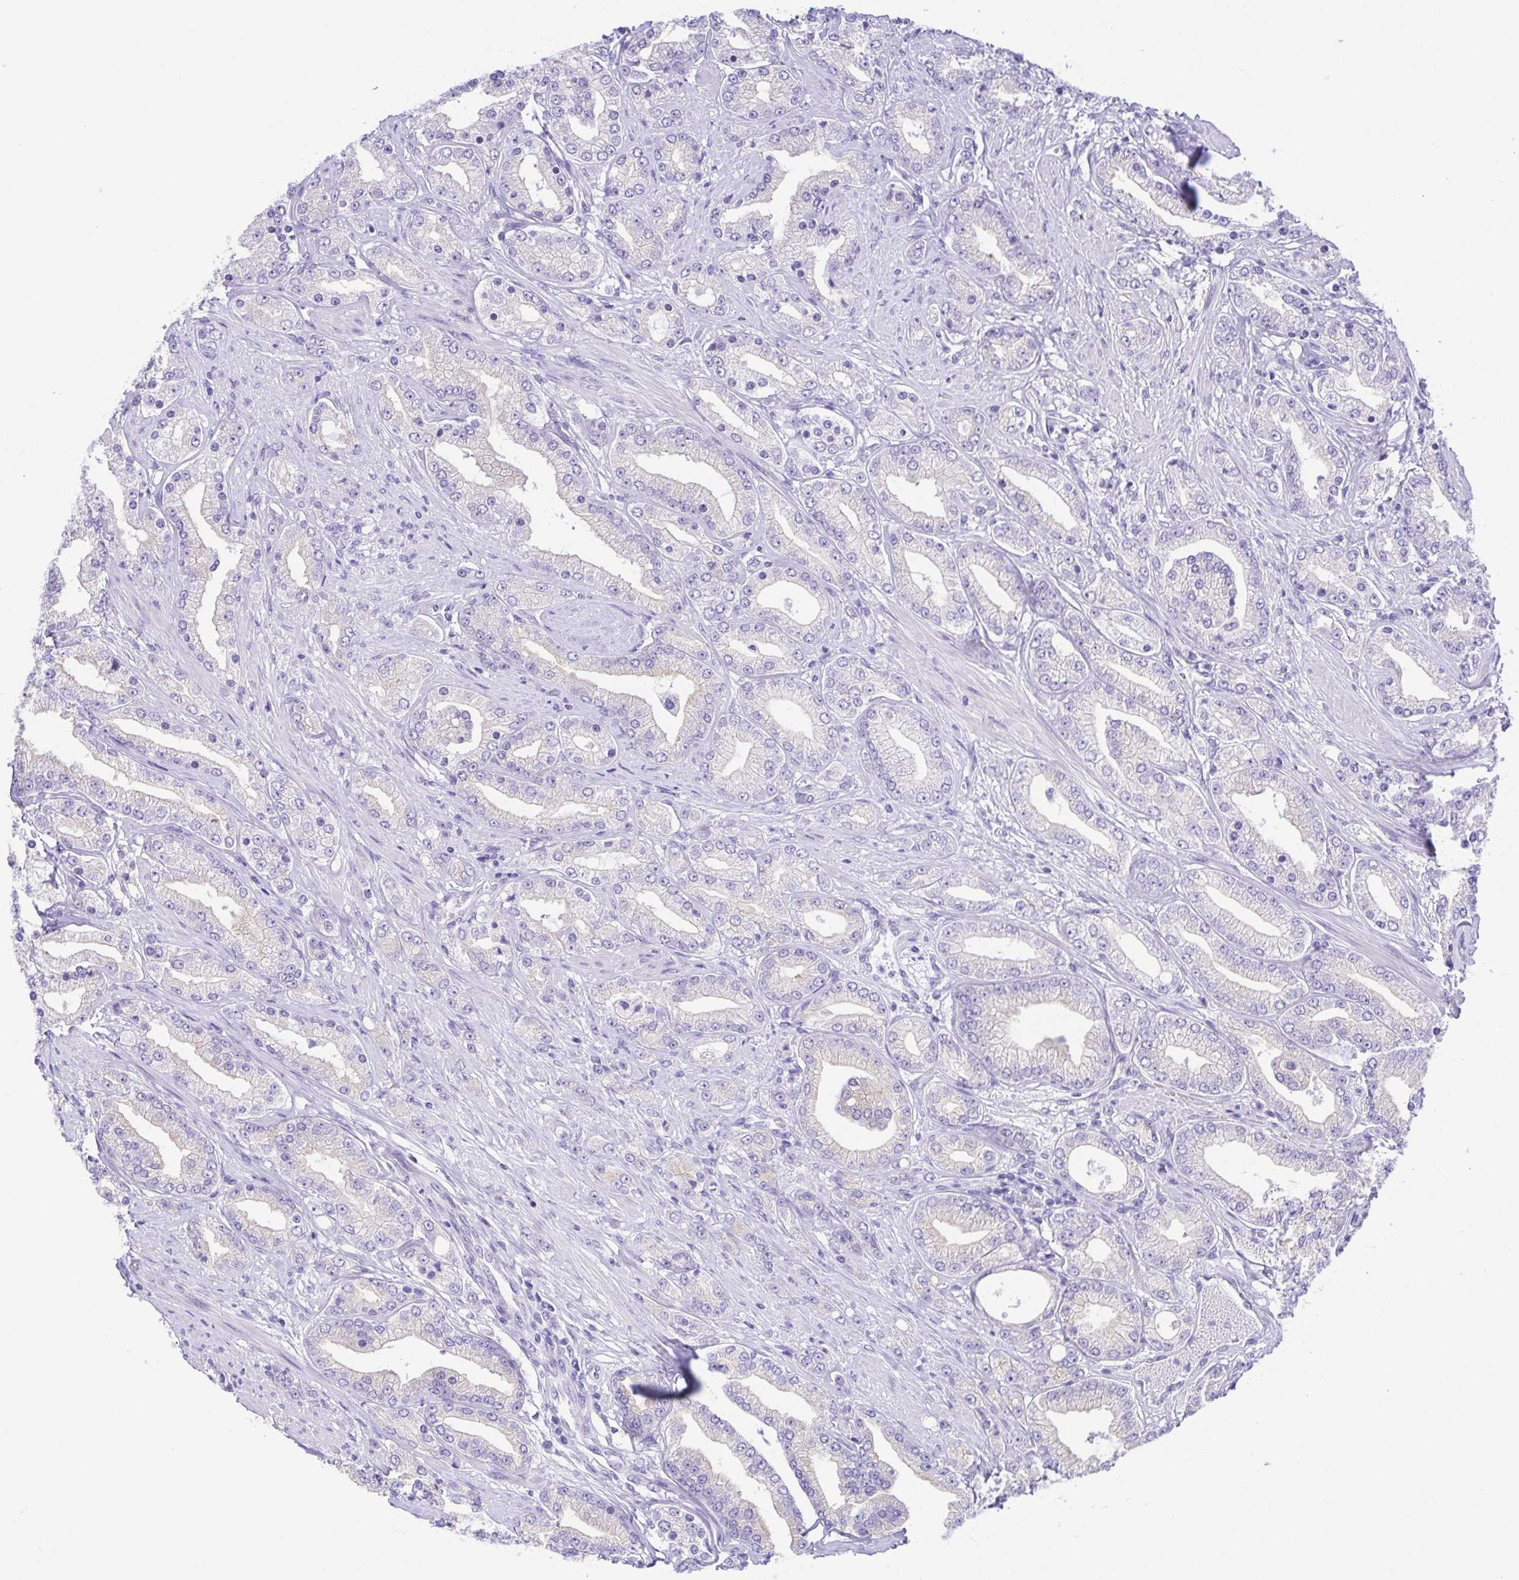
{"staining": {"intensity": "negative", "quantity": "none", "location": "none"}, "tissue": "prostate cancer", "cell_type": "Tumor cells", "image_type": "cancer", "snomed": [{"axis": "morphology", "description": "Adenocarcinoma, High grade"}, {"axis": "topography", "description": "Prostate"}], "caption": "Micrograph shows no protein expression in tumor cells of prostate cancer (adenocarcinoma (high-grade)) tissue.", "gene": "LUZP4", "patient": {"sex": "male", "age": 67}}